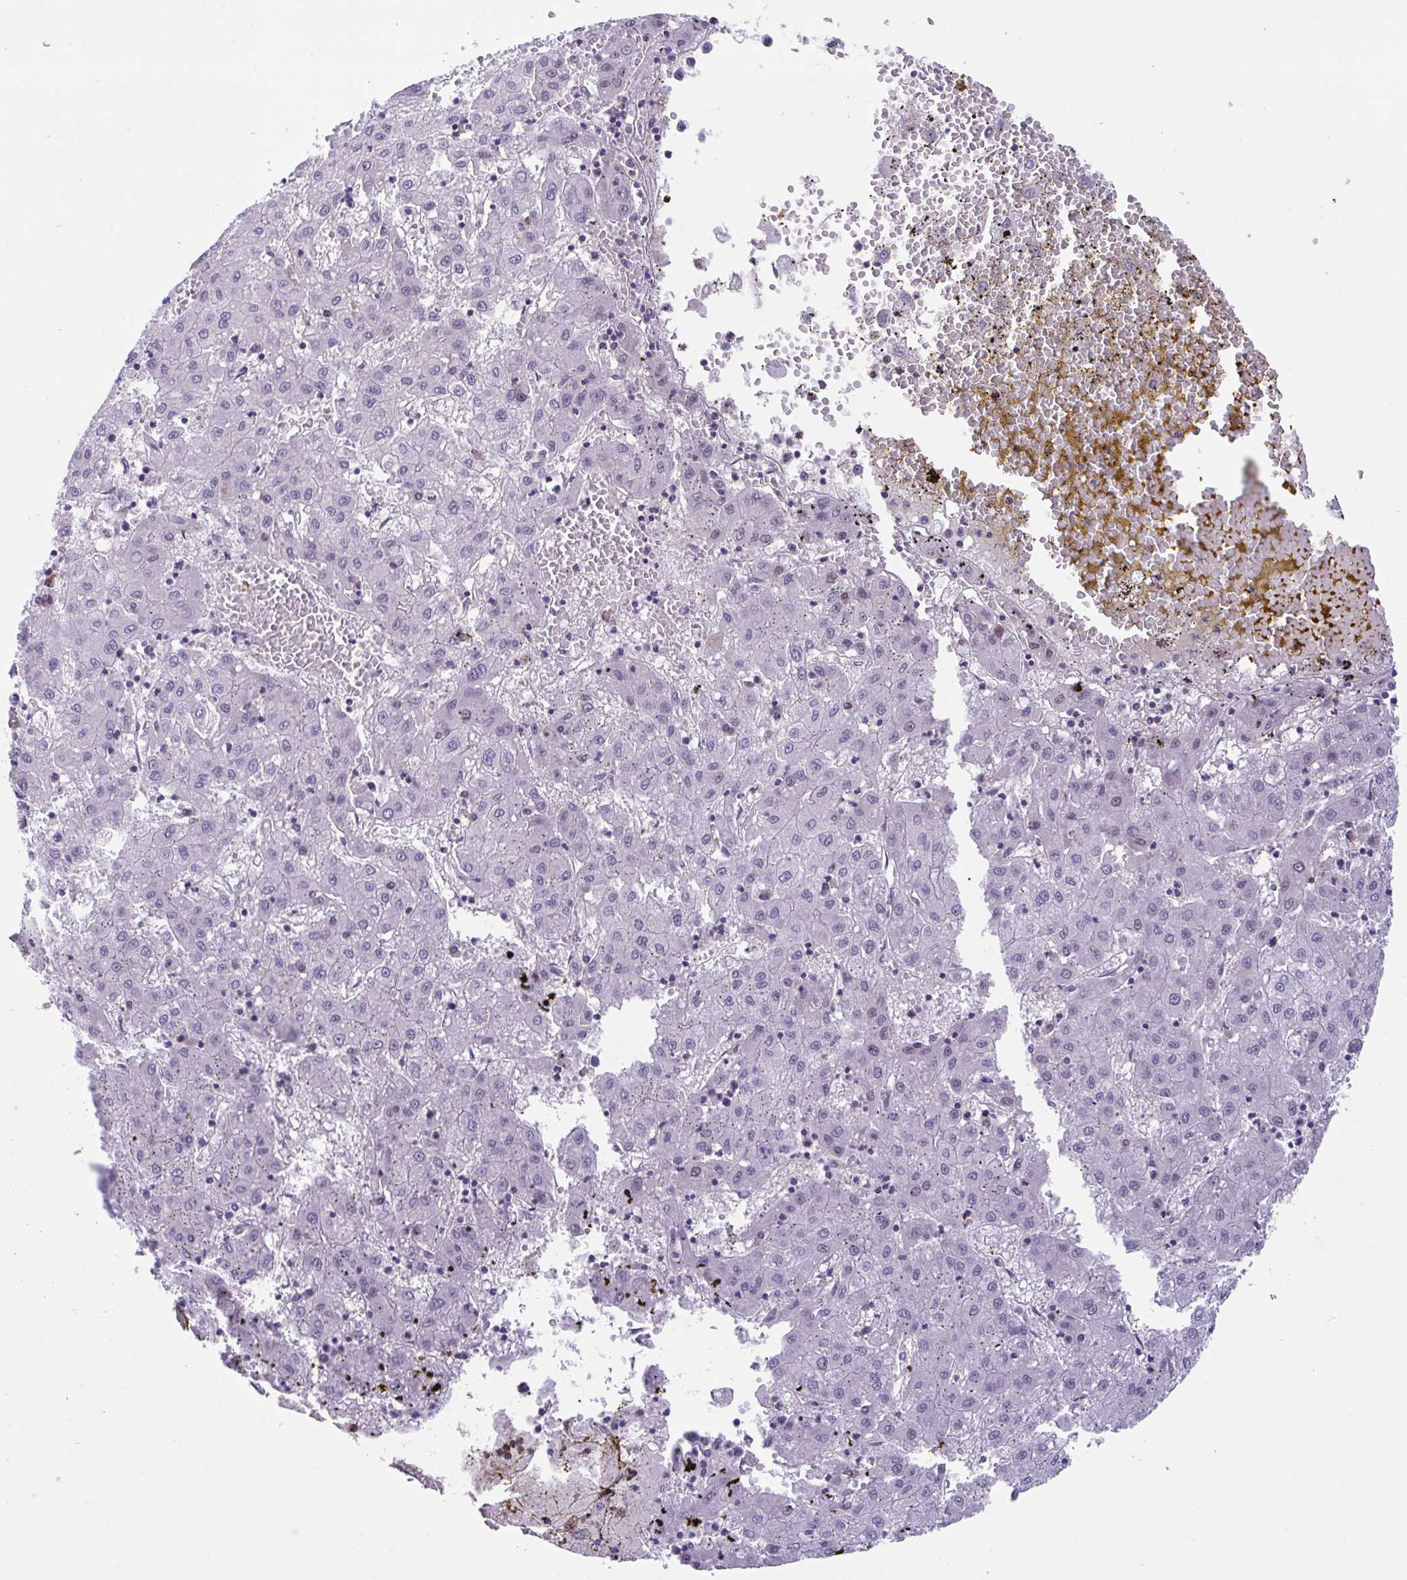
{"staining": {"intensity": "negative", "quantity": "none", "location": "none"}, "tissue": "liver cancer", "cell_type": "Tumor cells", "image_type": "cancer", "snomed": [{"axis": "morphology", "description": "Carcinoma, Hepatocellular, NOS"}, {"axis": "topography", "description": "Liver"}], "caption": "High magnification brightfield microscopy of liver hepatocellular carcinoma stained with DAB (3,3'-diaminobenzidine) (brown) and counterstained with hematoxylin (blue): tumor cells show no significant staining. Brightfield microscopy of immunohistochemistry stained with DAB (brown) and hematoxylin (blue), captured at high magnification.", "gene": "ZNF444", "patient": {"sex": "male", "age": 72}}